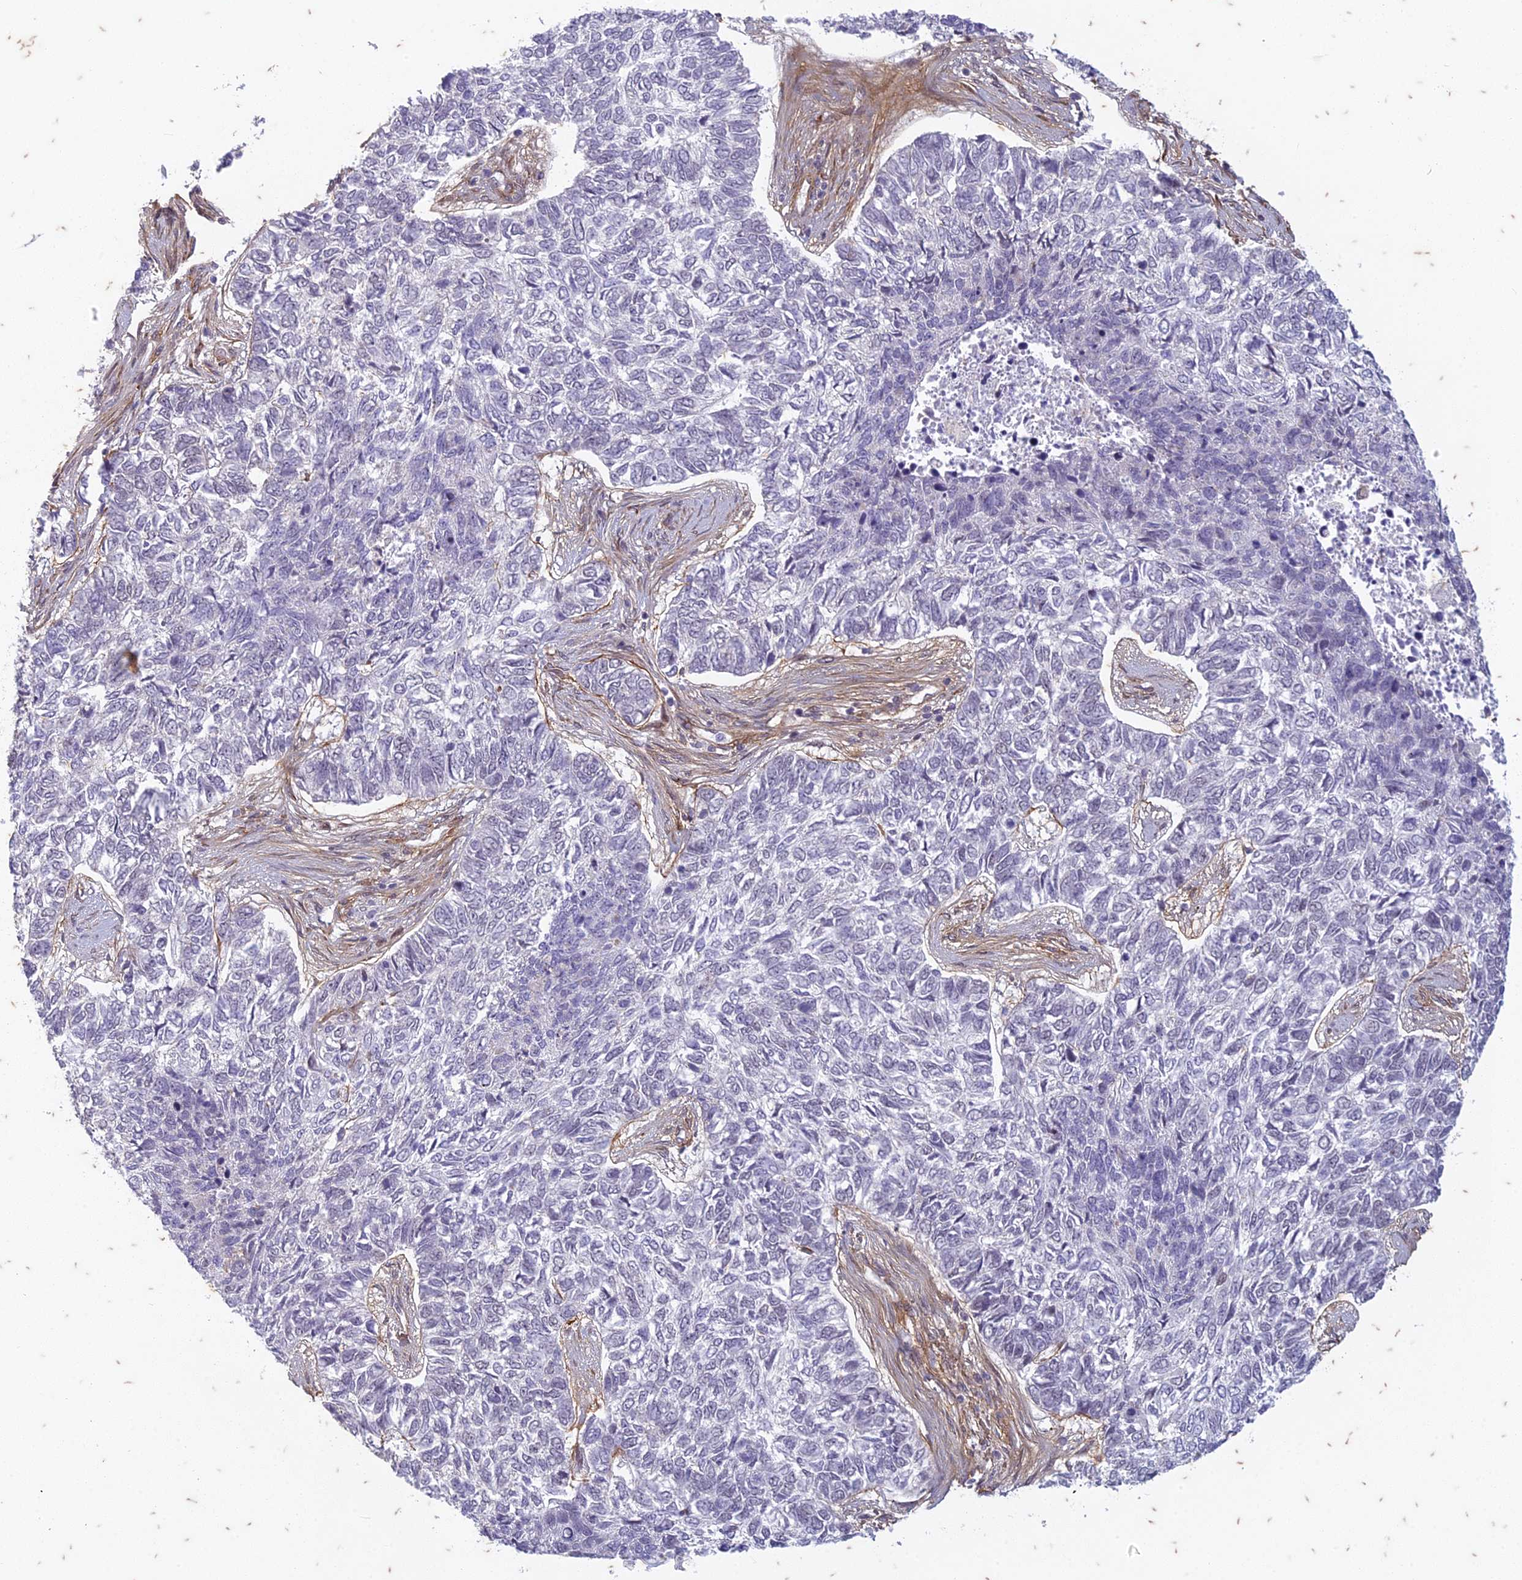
{"staining": {"intensity": "negative", "quantity": "none", "location": "none"}, "tissue": "skin cancer", "cell_type": "Tumor cells", "image_type": "cancer", "snomed": [{"axis": "morphology", "description": "Basal cell carcinoma"}, {"axis": "topography", "description": "Skin"}], "caption": "The histopathology image exhibits no significant positivity in tumor cells of skin basal cell carcinoma.", "gene": "PABPN1L", "patient": {"sex": "female", "age": 65}}